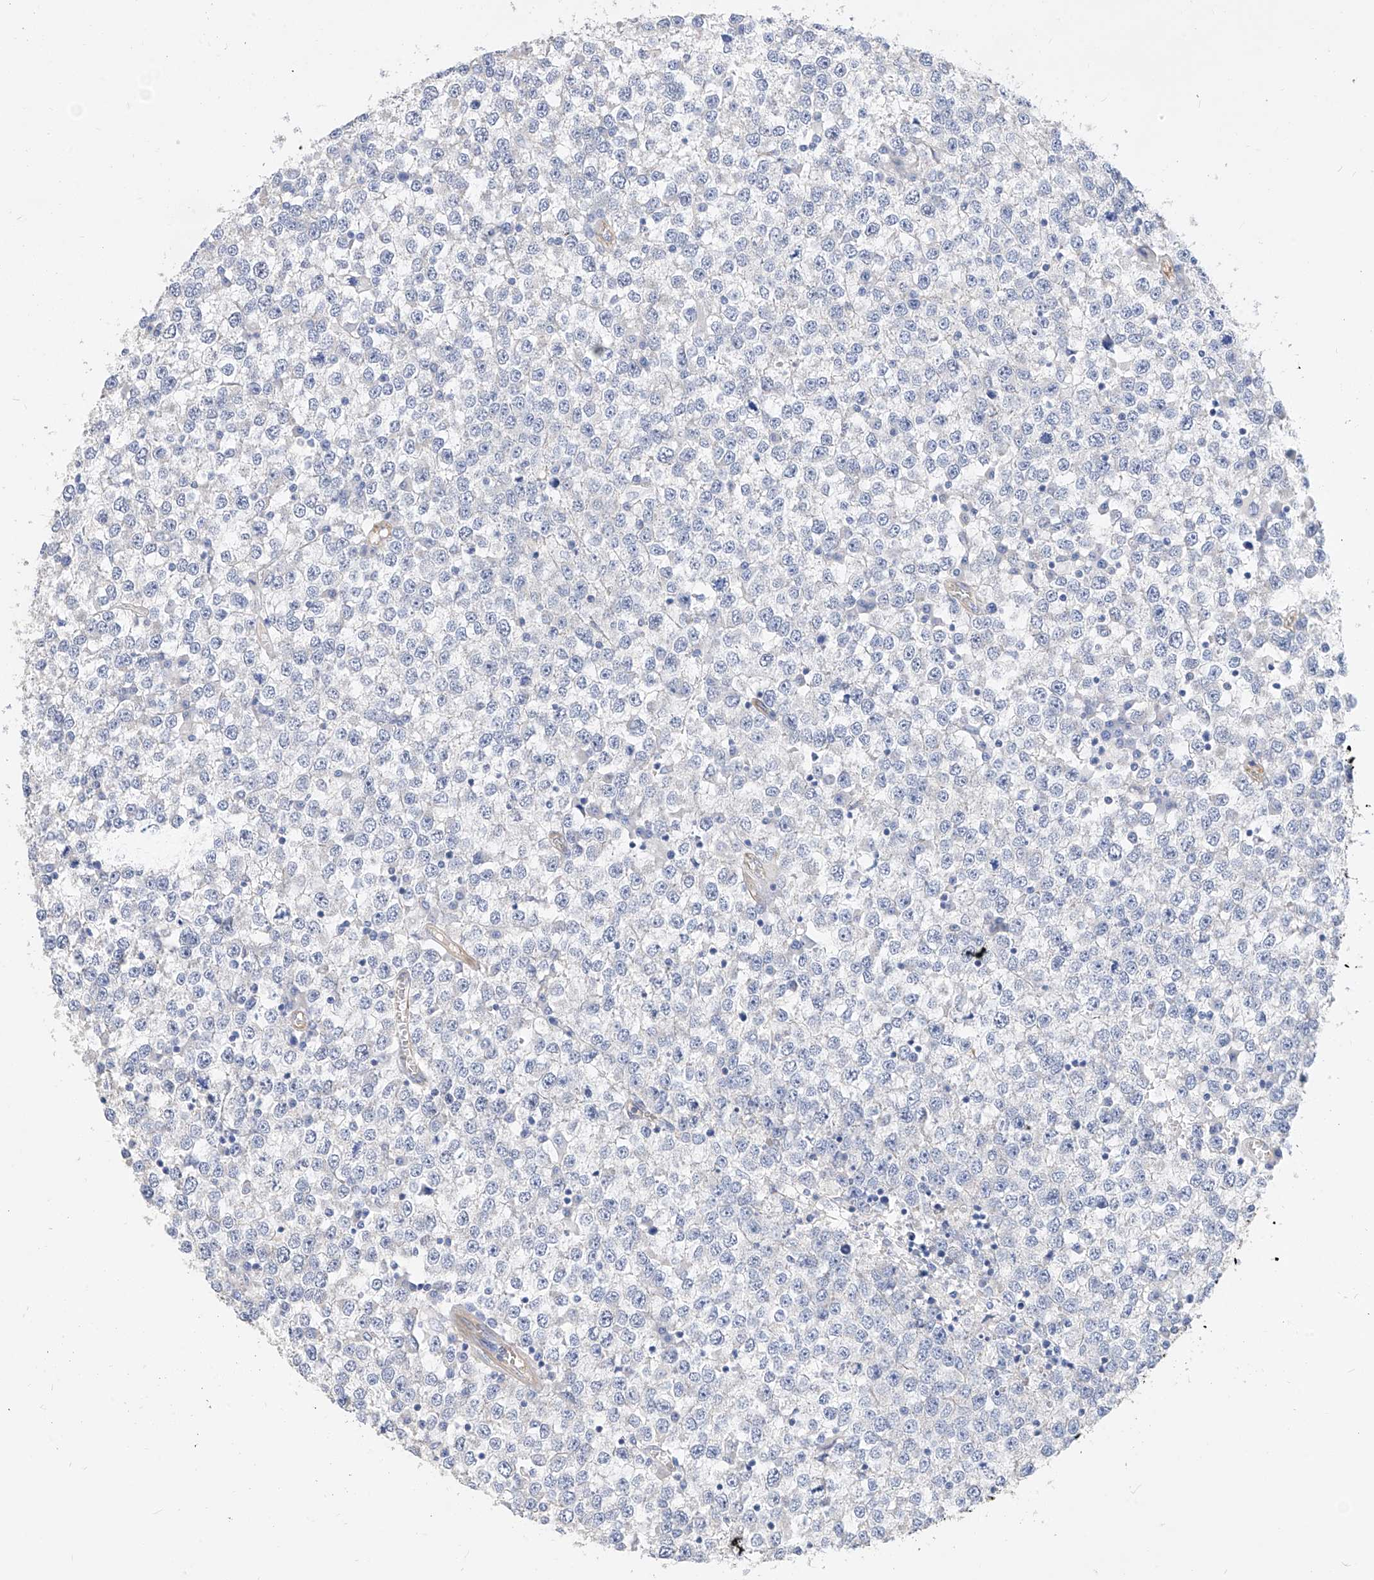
{"staining": {"intensity": "negative", "quantity": "none", "location": "none"}, "tissue": "testis cancer", "cell_type": "Tumor cells", "image_type": "cancer", "snomed": [{"axis": "morphology", "description": "Seminoma, NOS"}, {"axis": "topography", "description": "Testis"}], "caption": "Immunohistochemistry histopathology image of human seminoma (testis) stained for a protein (brown), which displays no positivity in tumor cells. (Stains: DAB (3,3'-diaminobenzidine) immunohistochemistry (IHC) with hematoxylin counter stain, Microscopy: brightfield microscopy at high magnification).", "gene": "SCGB2A1", "patient": {"sex": "male", "age": 65}}